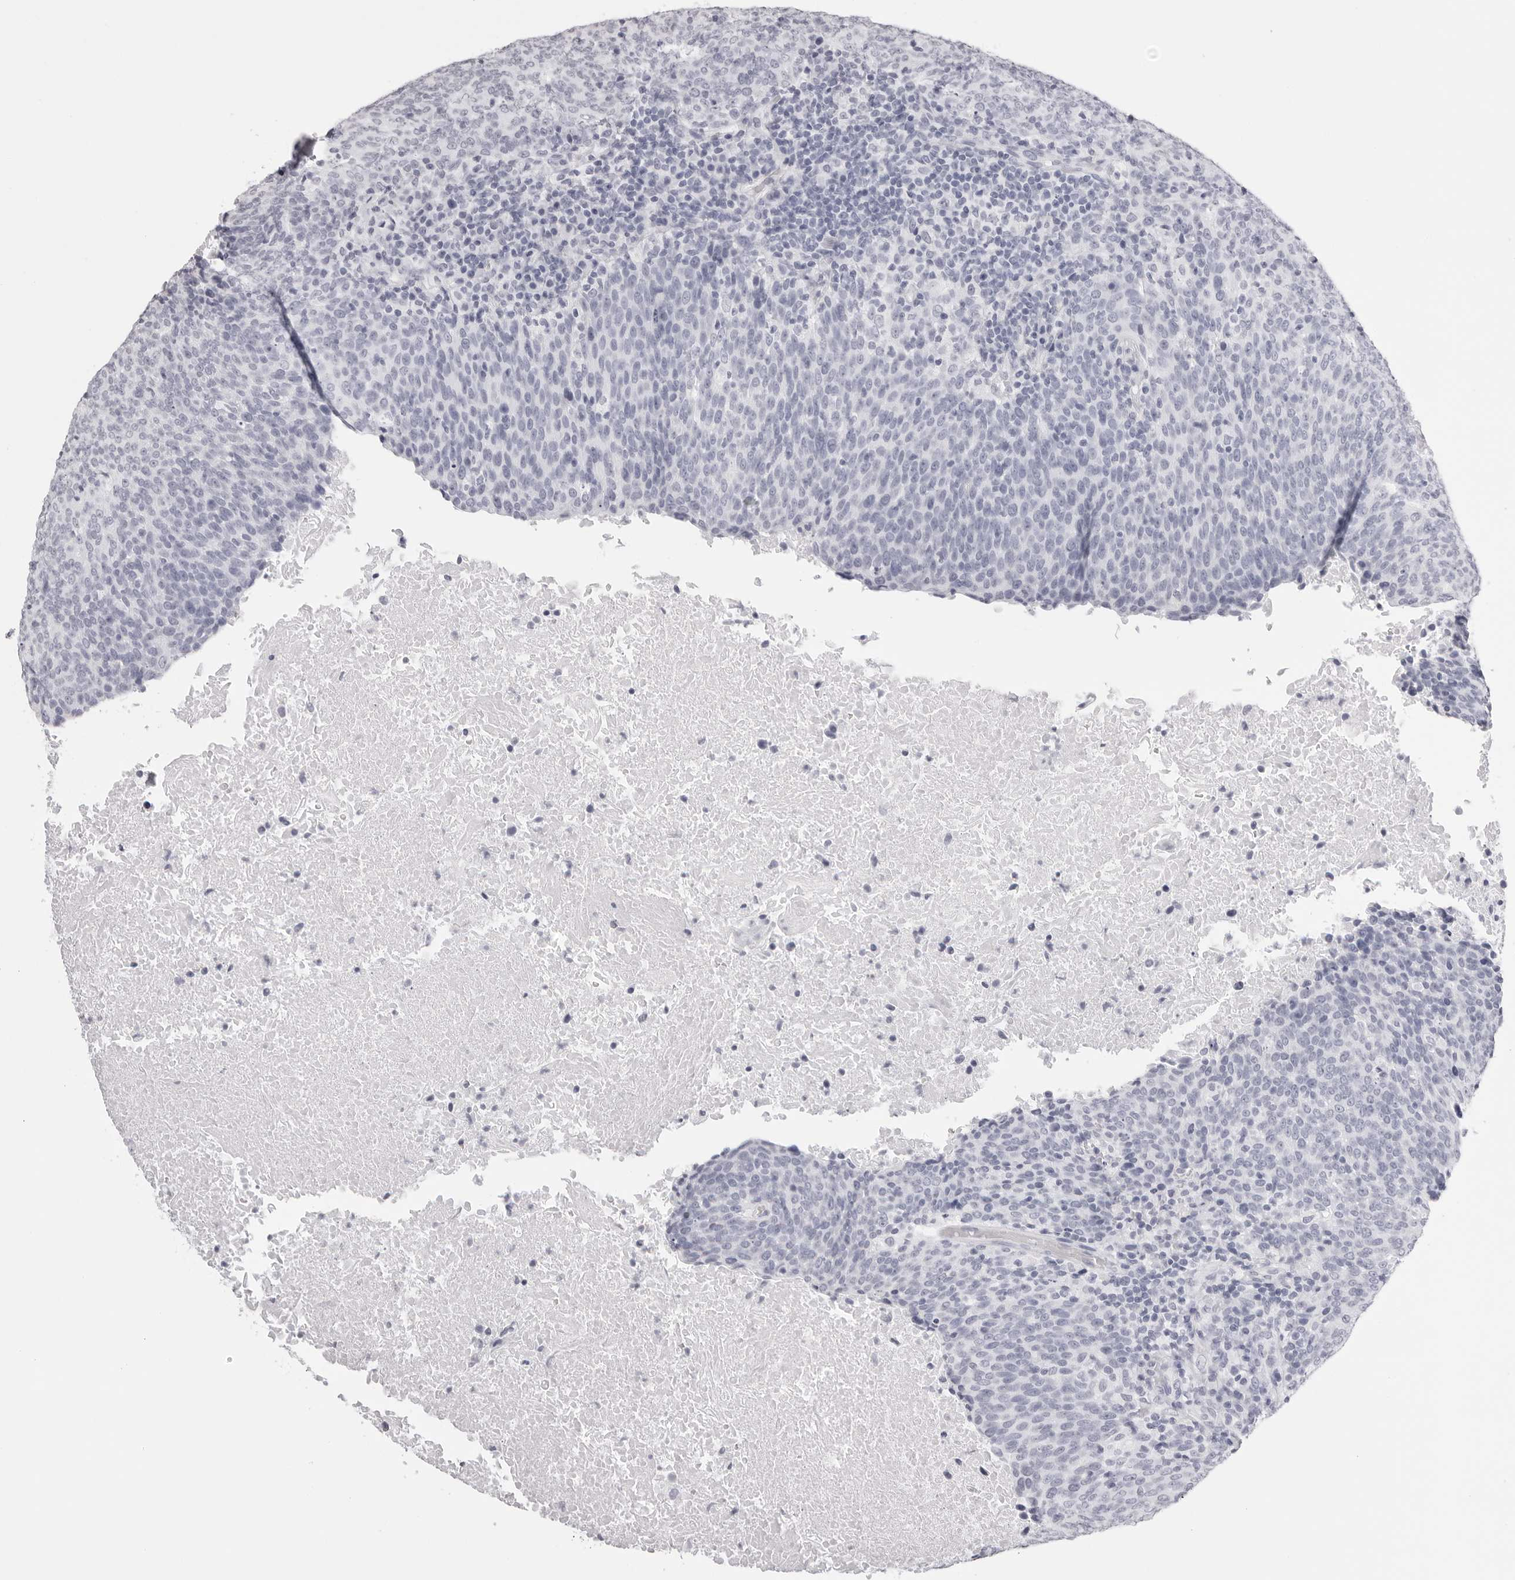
{"staining": {"intensity": "negative", "quantity": "none", "location": "none"}, "tissue": "head and neck cancer", "cell_type": "Tumor cells", "image_type": "cancer", "snomed": [{"axis": "morphology", "description": "Squamous cell carcinoma, NOS"}, {"axis": "morphology", "description": "Squamous cell carcinoma, metastatic, NOS"}, {"axis": "topography", "description": "Lymph node"}, {"axis": "topography", "description": "Head-Neck"}], "caption": "Immunohistochemical staining of head and neck cancer displays no significant positivity in tumor cells.", "gene": "RHO", "patient": {"sex": "male", "age": 62}}